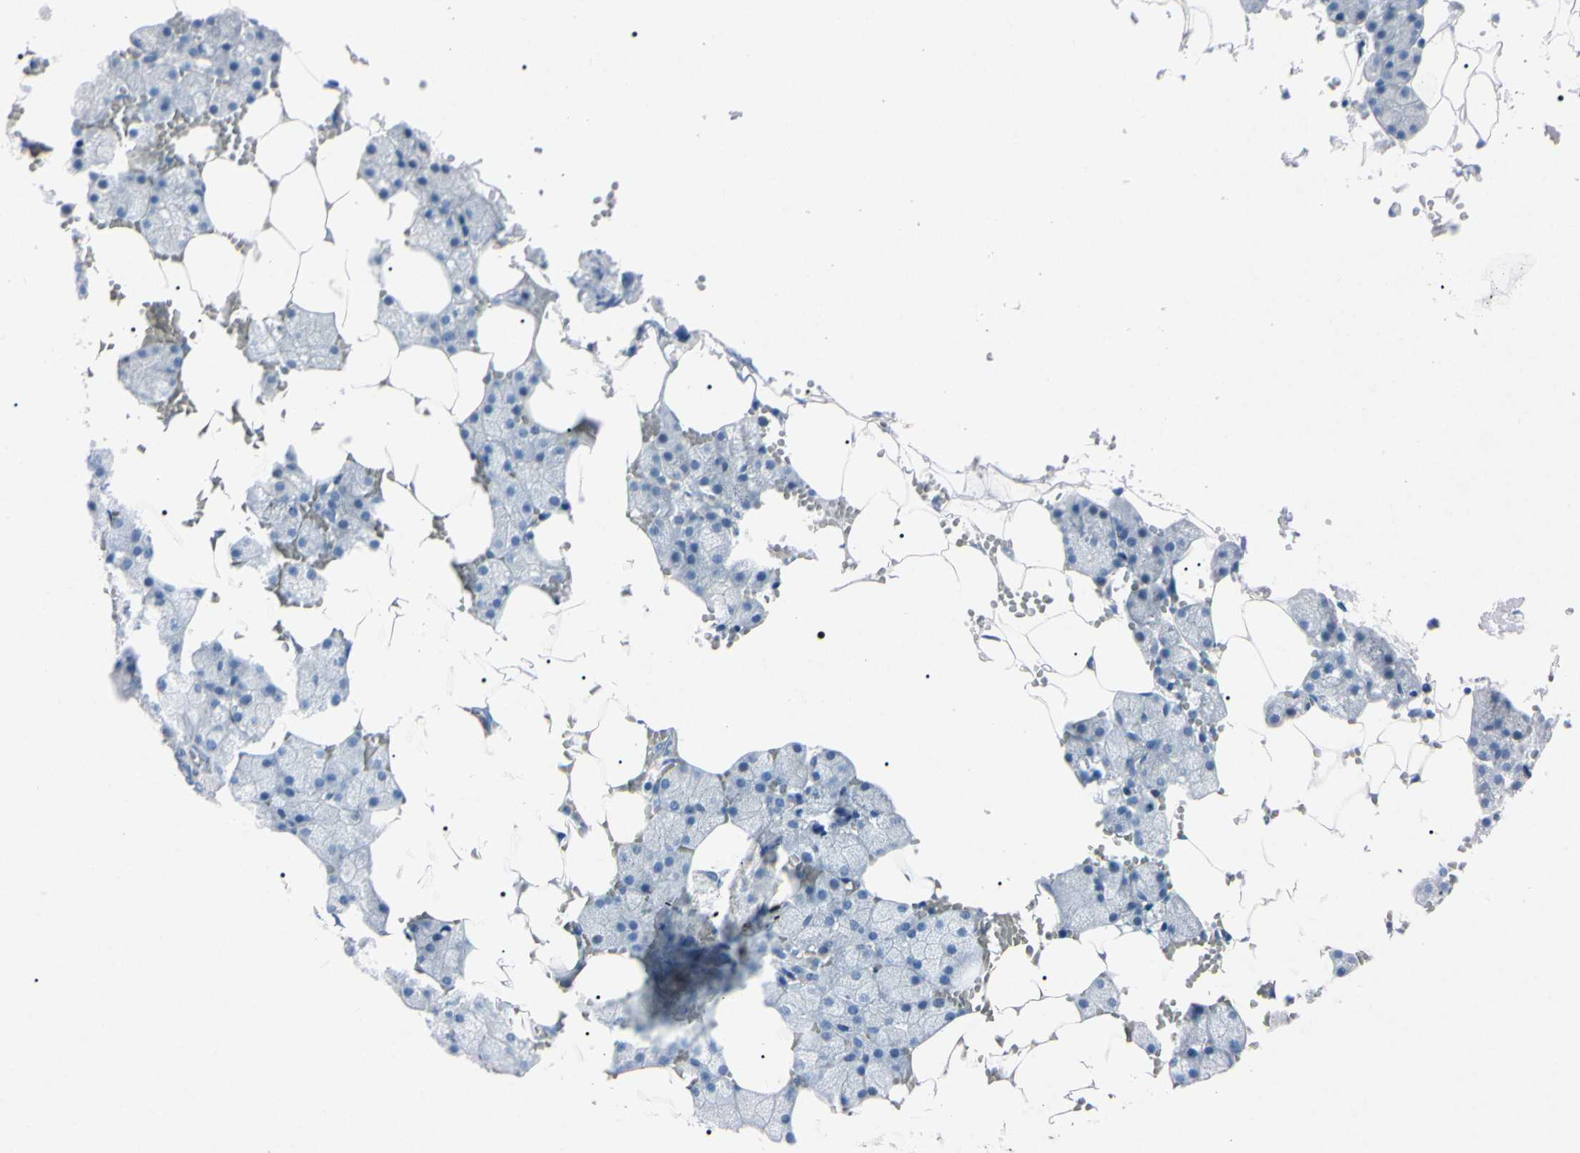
{"staining": {"intensity": "negative", "quantity": "none", "location": "none"}, "tissue": "salivary gland", "cell_type": "Glandular cells", "image_type": "normal", "snomed": [{"axis": "morphology", "description": "Normal tissue, NOS"}, {"axis": "topography", "description": "Salivary gland"}], "caption": "Photomicrograph shows no protein positivity in glandular cells of benign salivary gland.", "gene": "ELN", "patient": {"sex": "male", "age": 62}}